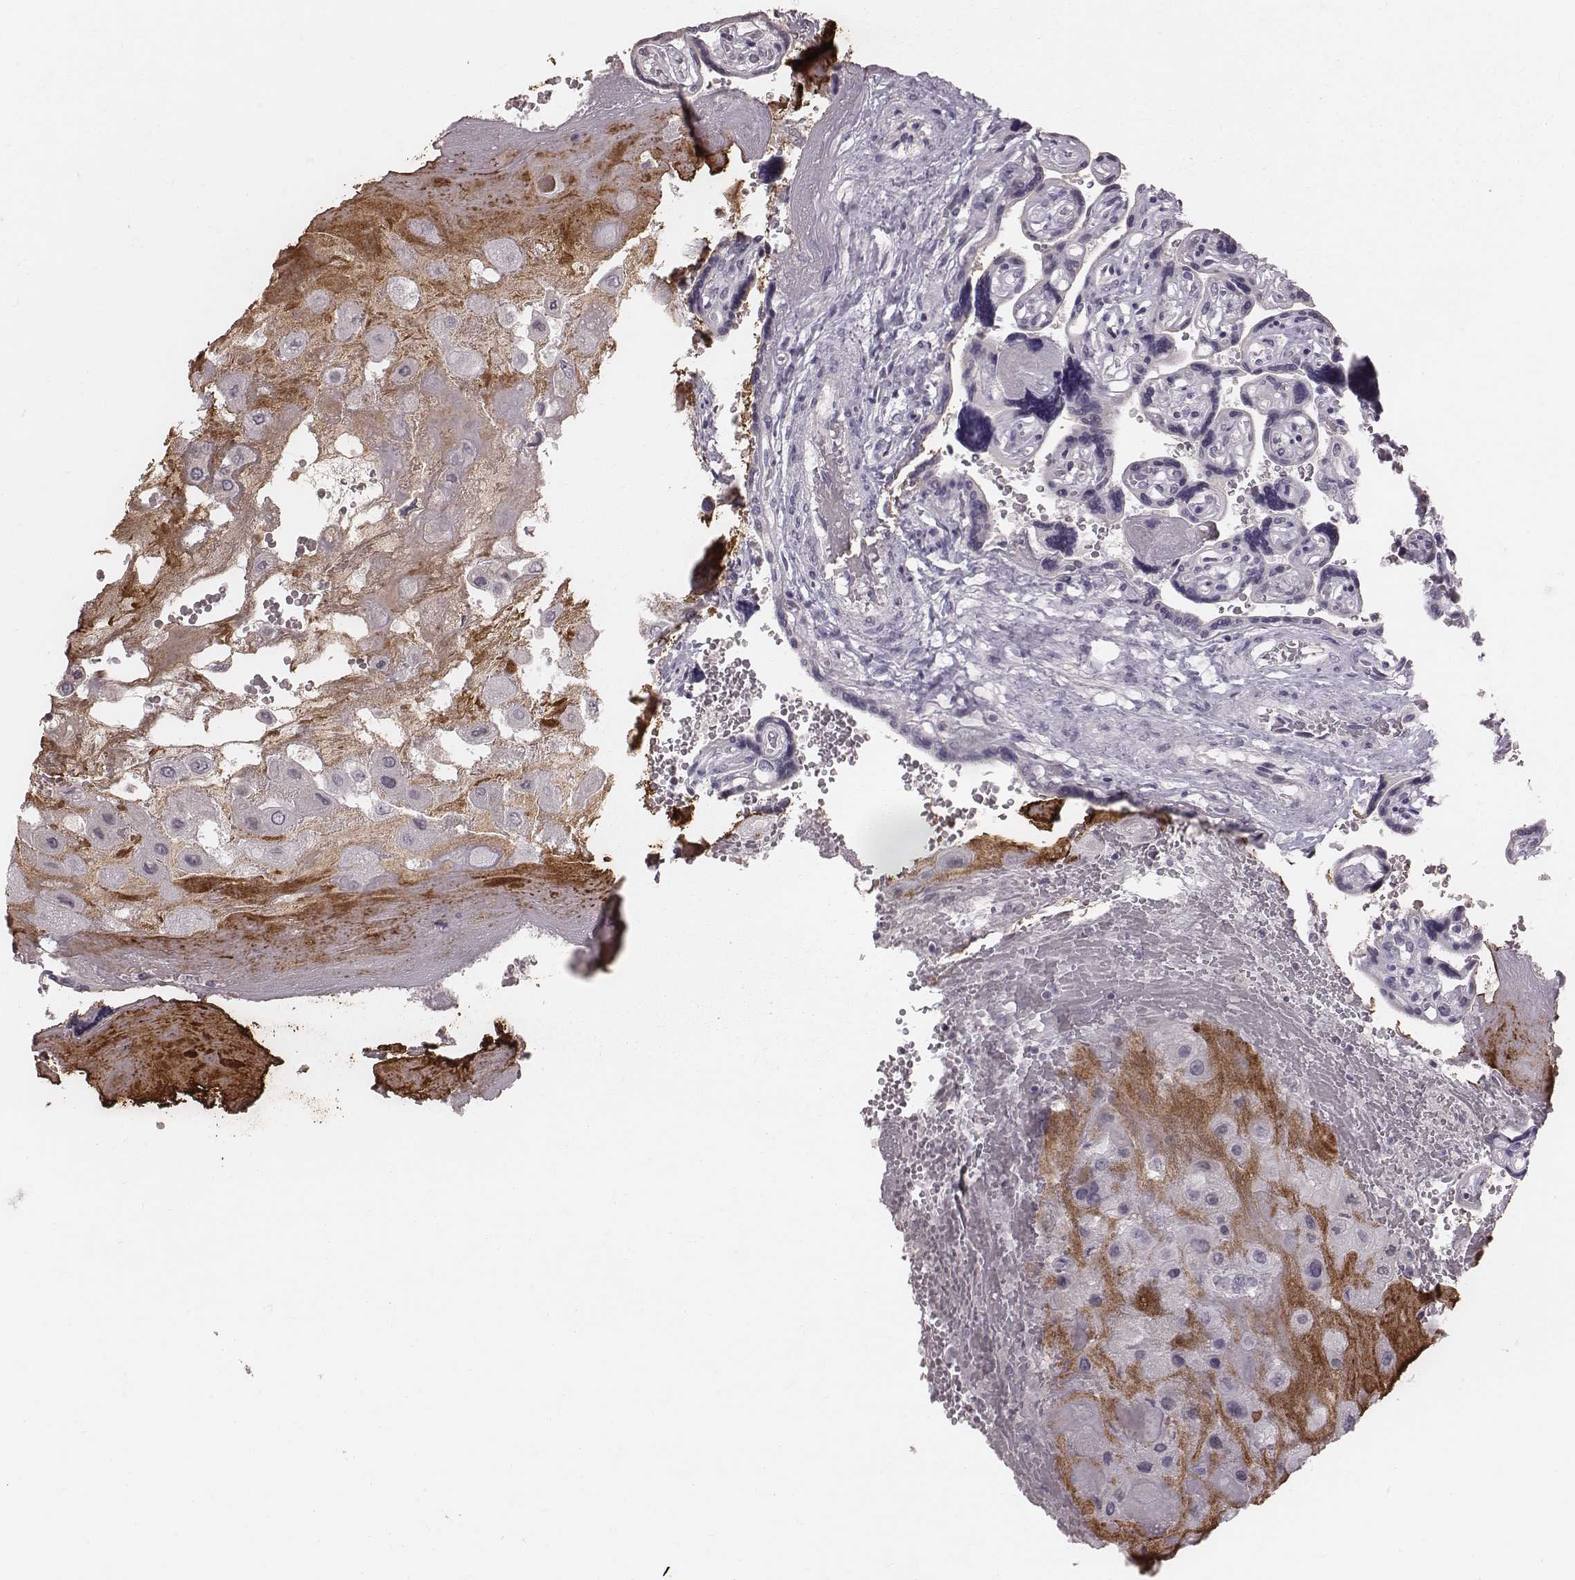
{"staining": {"intensity": "negative", "quantity": "none", "location": "none"}, "tissue": "placenta", "cell_type": "Decidual cells", "image_type": "normal", "snomed": [{"axis": "morphology", "description": "Normal tissue, NOS"}, {"axis": "topography", "description": "Placenta"}], "caption": "A high-resolution image shows immunohistochemistry (IHC) staining of normal placenta, which displays no significant expression in decidual cells.", "gene": "CFTR", "patient": {"sex": "female", "age": 32}}